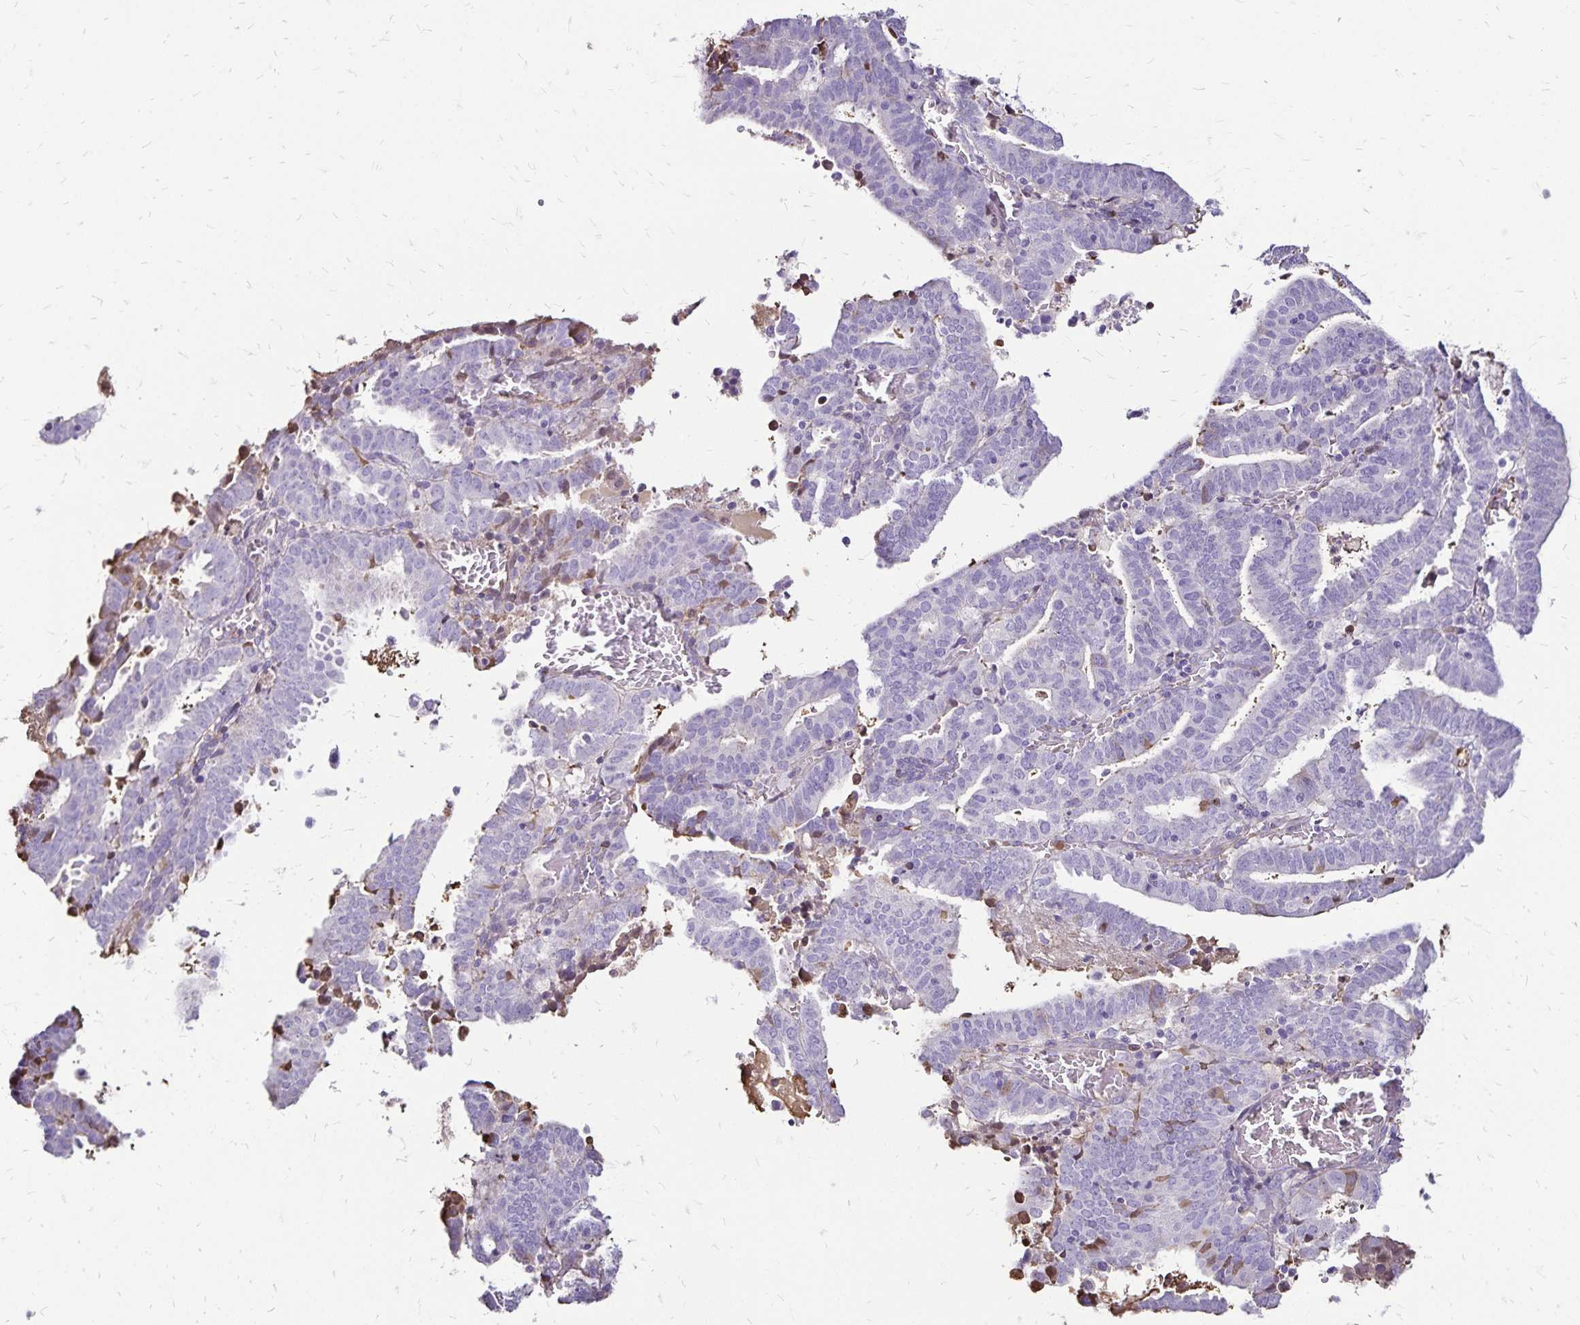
{"staining": {"intensity": "negative", "quantity": "none", "location": "none"}, "tissue": "endometrial cancer", "cell_type": "Tumor cells", "image_type": "cancer", "snomed": [{"axis": "morphology", "description": "Adenocarcinoma, NOS"}, {"axis": "topography", "description": "Uterus"}], "caption": "DAB immunohistochemical staining of adenocarcinoma (endometrial) demonstrates no significant expression in tumor cells.", "gene": "KISS1", "patient": {"sex": "female", "age": 83}}